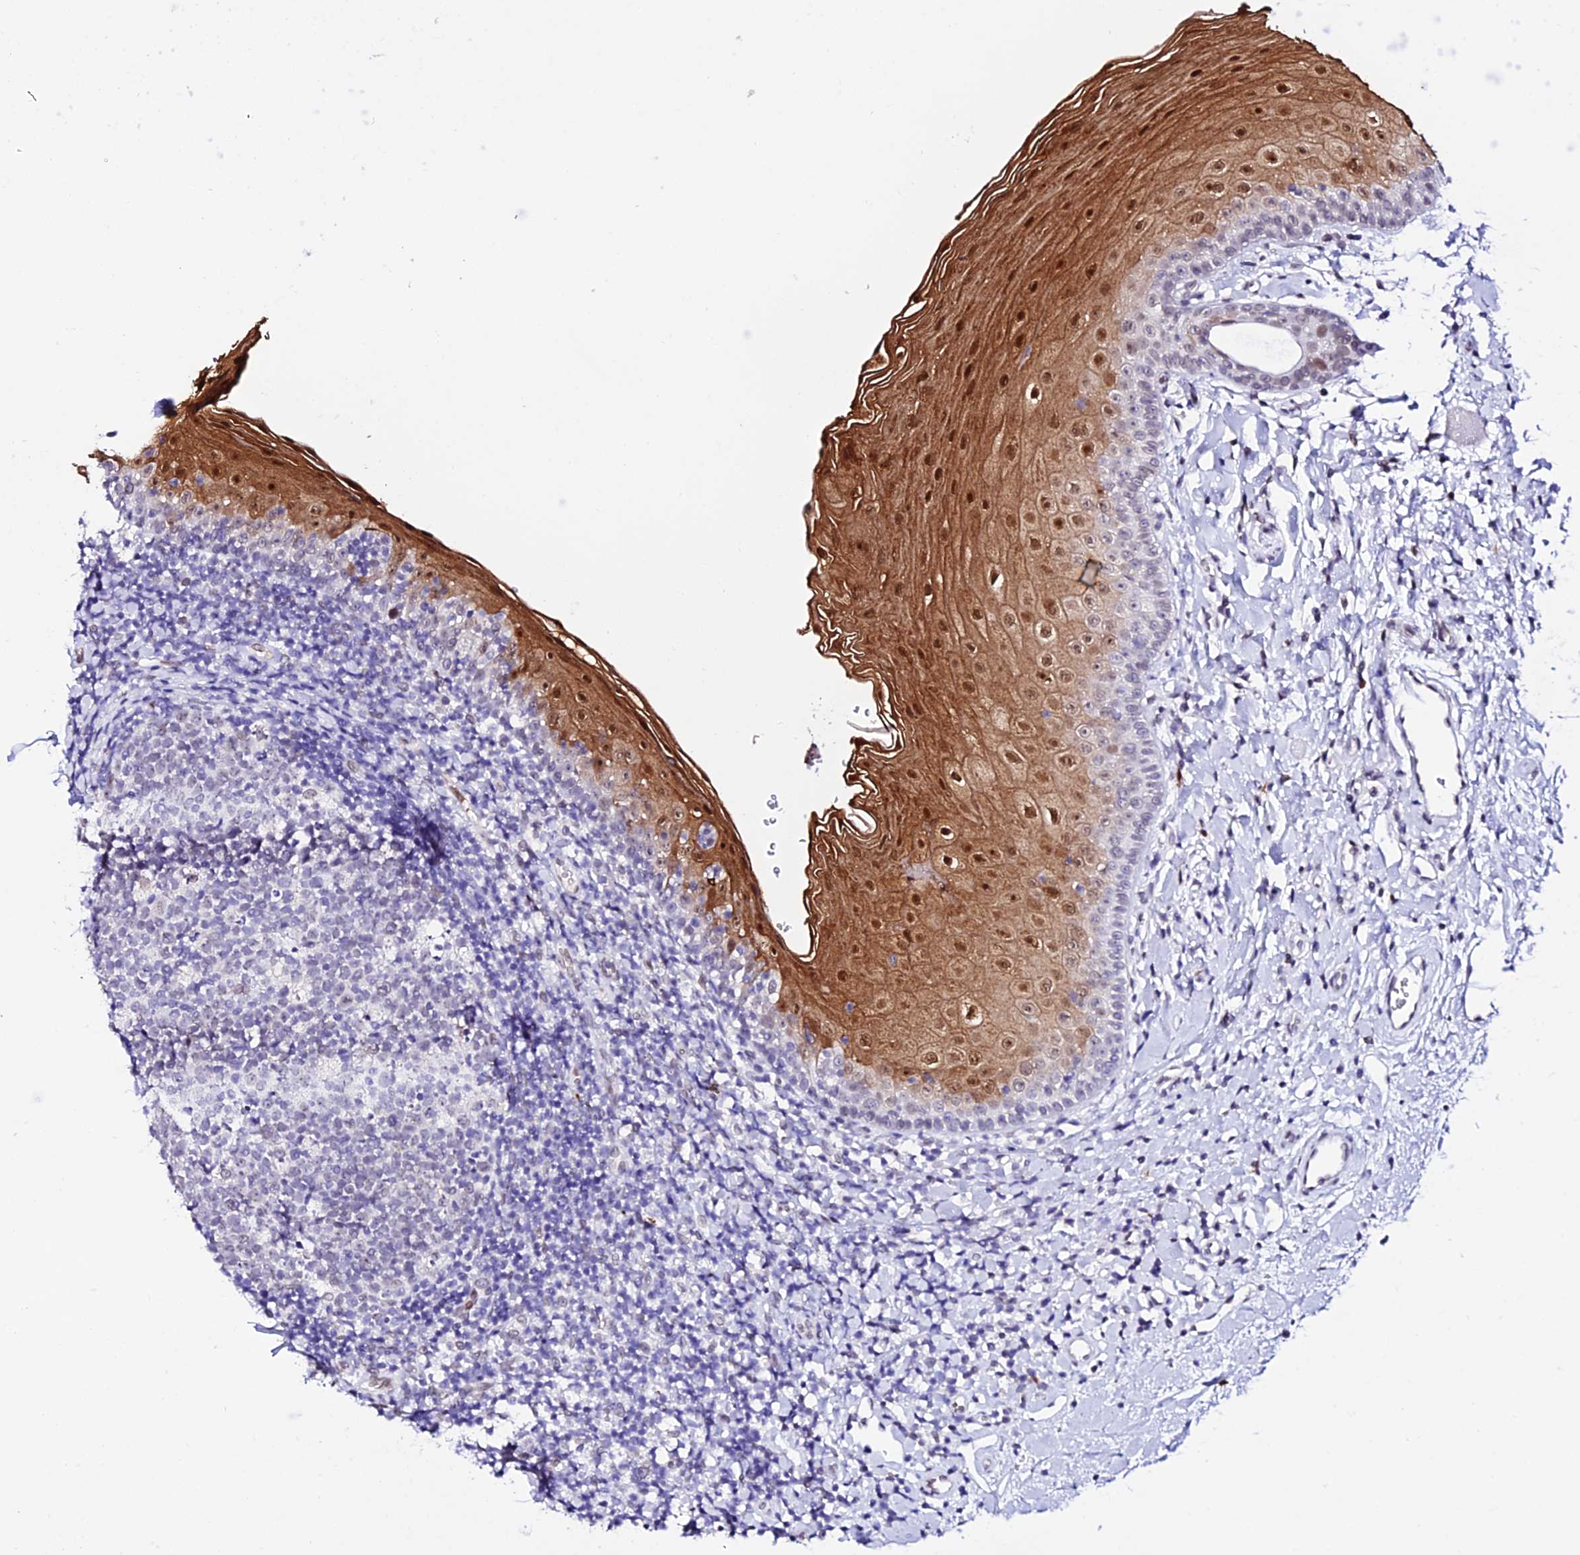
{"staining": {"intensity": "strong", "quantity": "25%-75%", "location": "cytoplasmic/membranous,nuclear"}, "tissue": "oral mucosa", "cell_type": "Squamous epithelial cells", "image_type": "normal", "snomed": [{"axis": "morphology", "description": "Normal tissue, NOS"}, {"axis": "topography", "description": "Oral tissue"}], "caption": "Immunohistochemical staining of unremarkable human oral mucosa shows 25%-75% levels of strong cytoplasmic/membranous,nuclear protein expression in about 25%-75% of squamous epithelial cells. (DAB = brown stain, brightfield microscopy at high magnification).", "gene": "MCM10", "patient": {"sex": "male", "age": 46}}